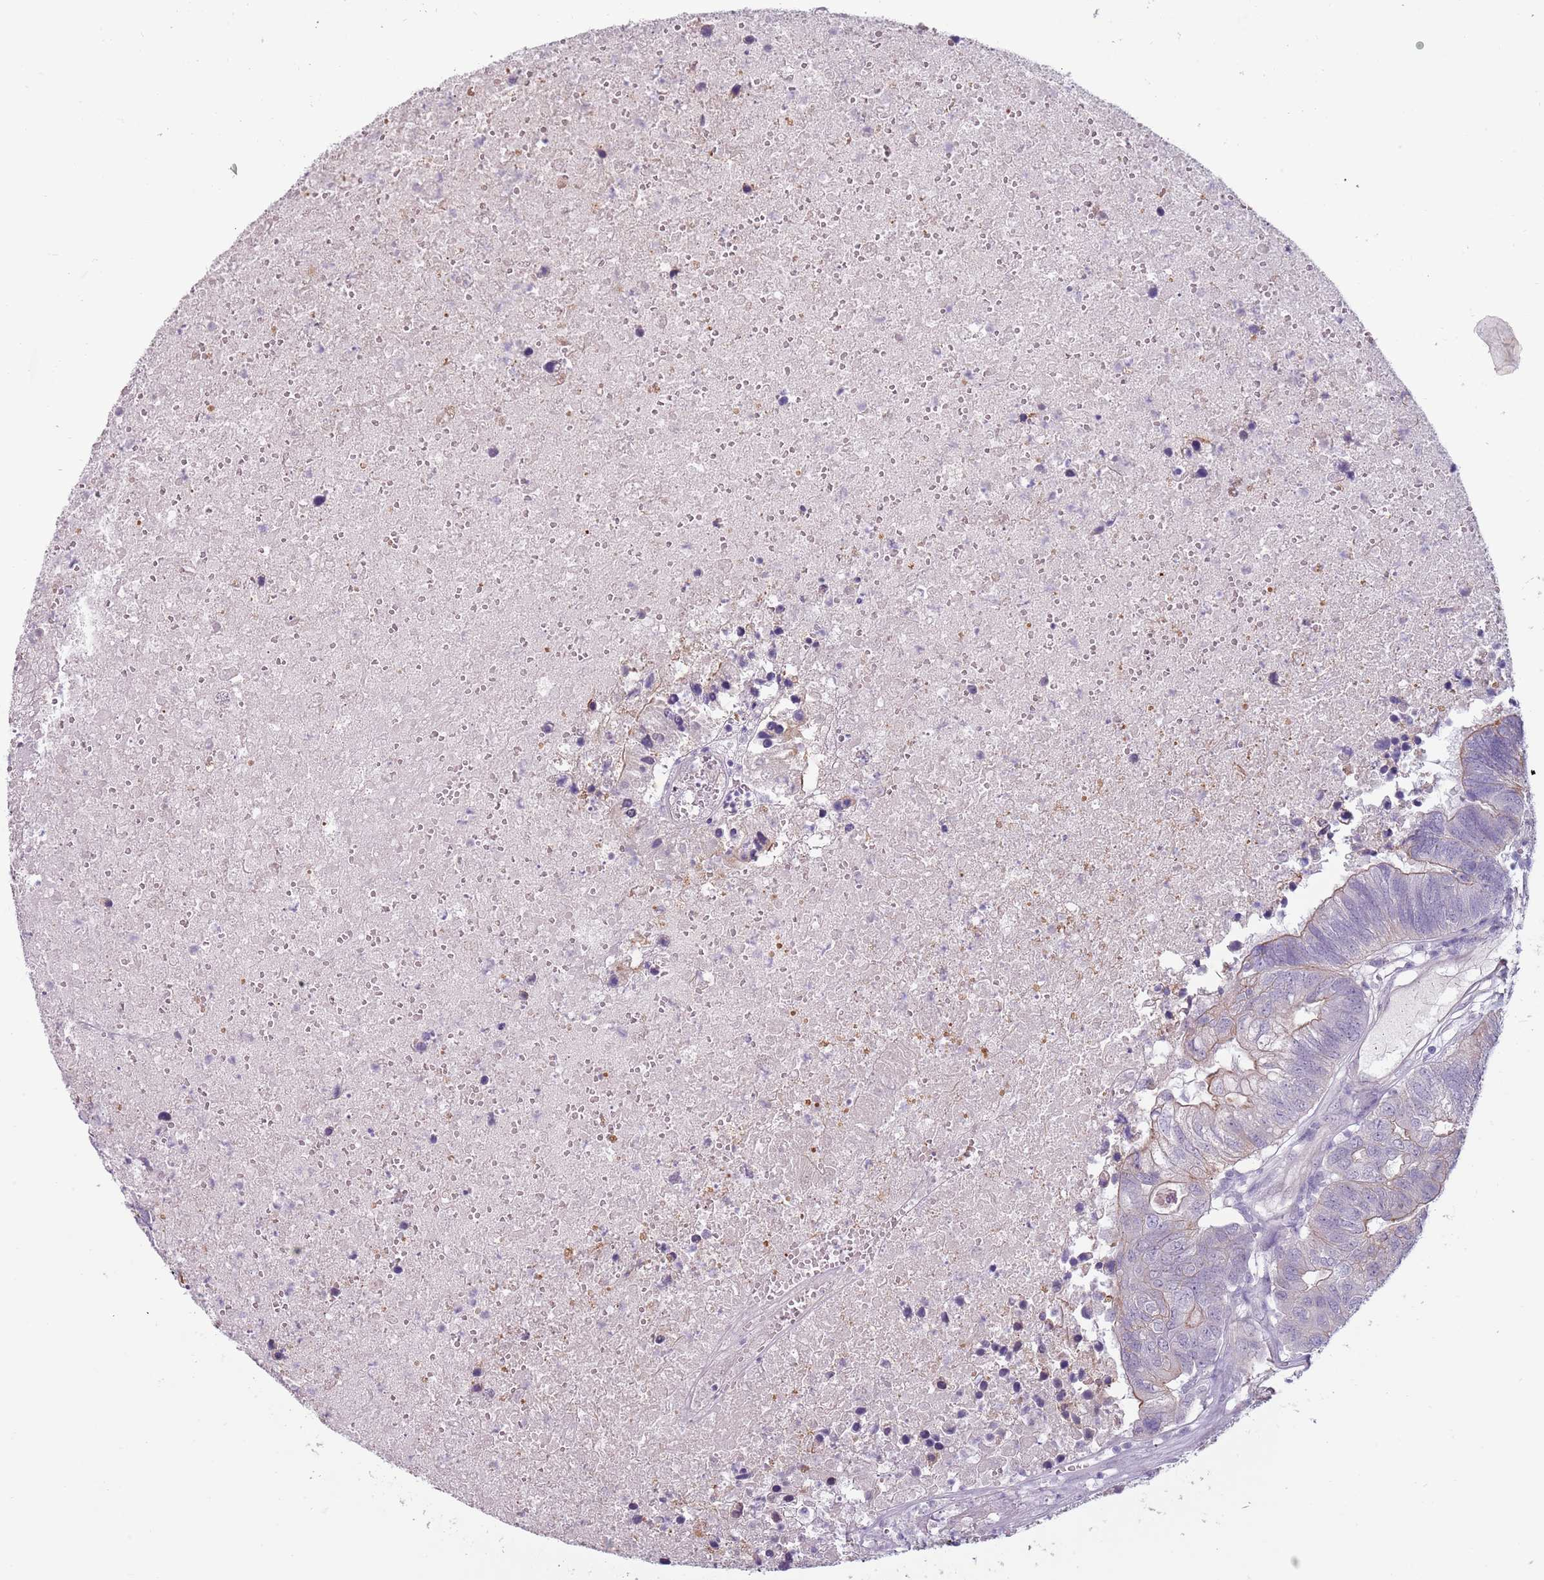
{"staining": {"intensity": "weak", "quantity": "25%-75%", "location": "cytoplasmic/membranous"}, "tissue": "colorectal cancer", "cell_type": "Tumor cells", "image_type": "cancer", "snomed": [{"axis": "morphology", "description": "Adenocarcinoma, NOS"}, {"axis": "topography", "description": "Colon"}], "caption": "Protein analysis of colorectal cancer (adenocarcinoma) tissue exhibits weak cytoplasmic/membranous positivity in approximately 25%-75% of tumor cells.", "gene": "RFX2", "patient": {"sex": "female", "age": 48}}